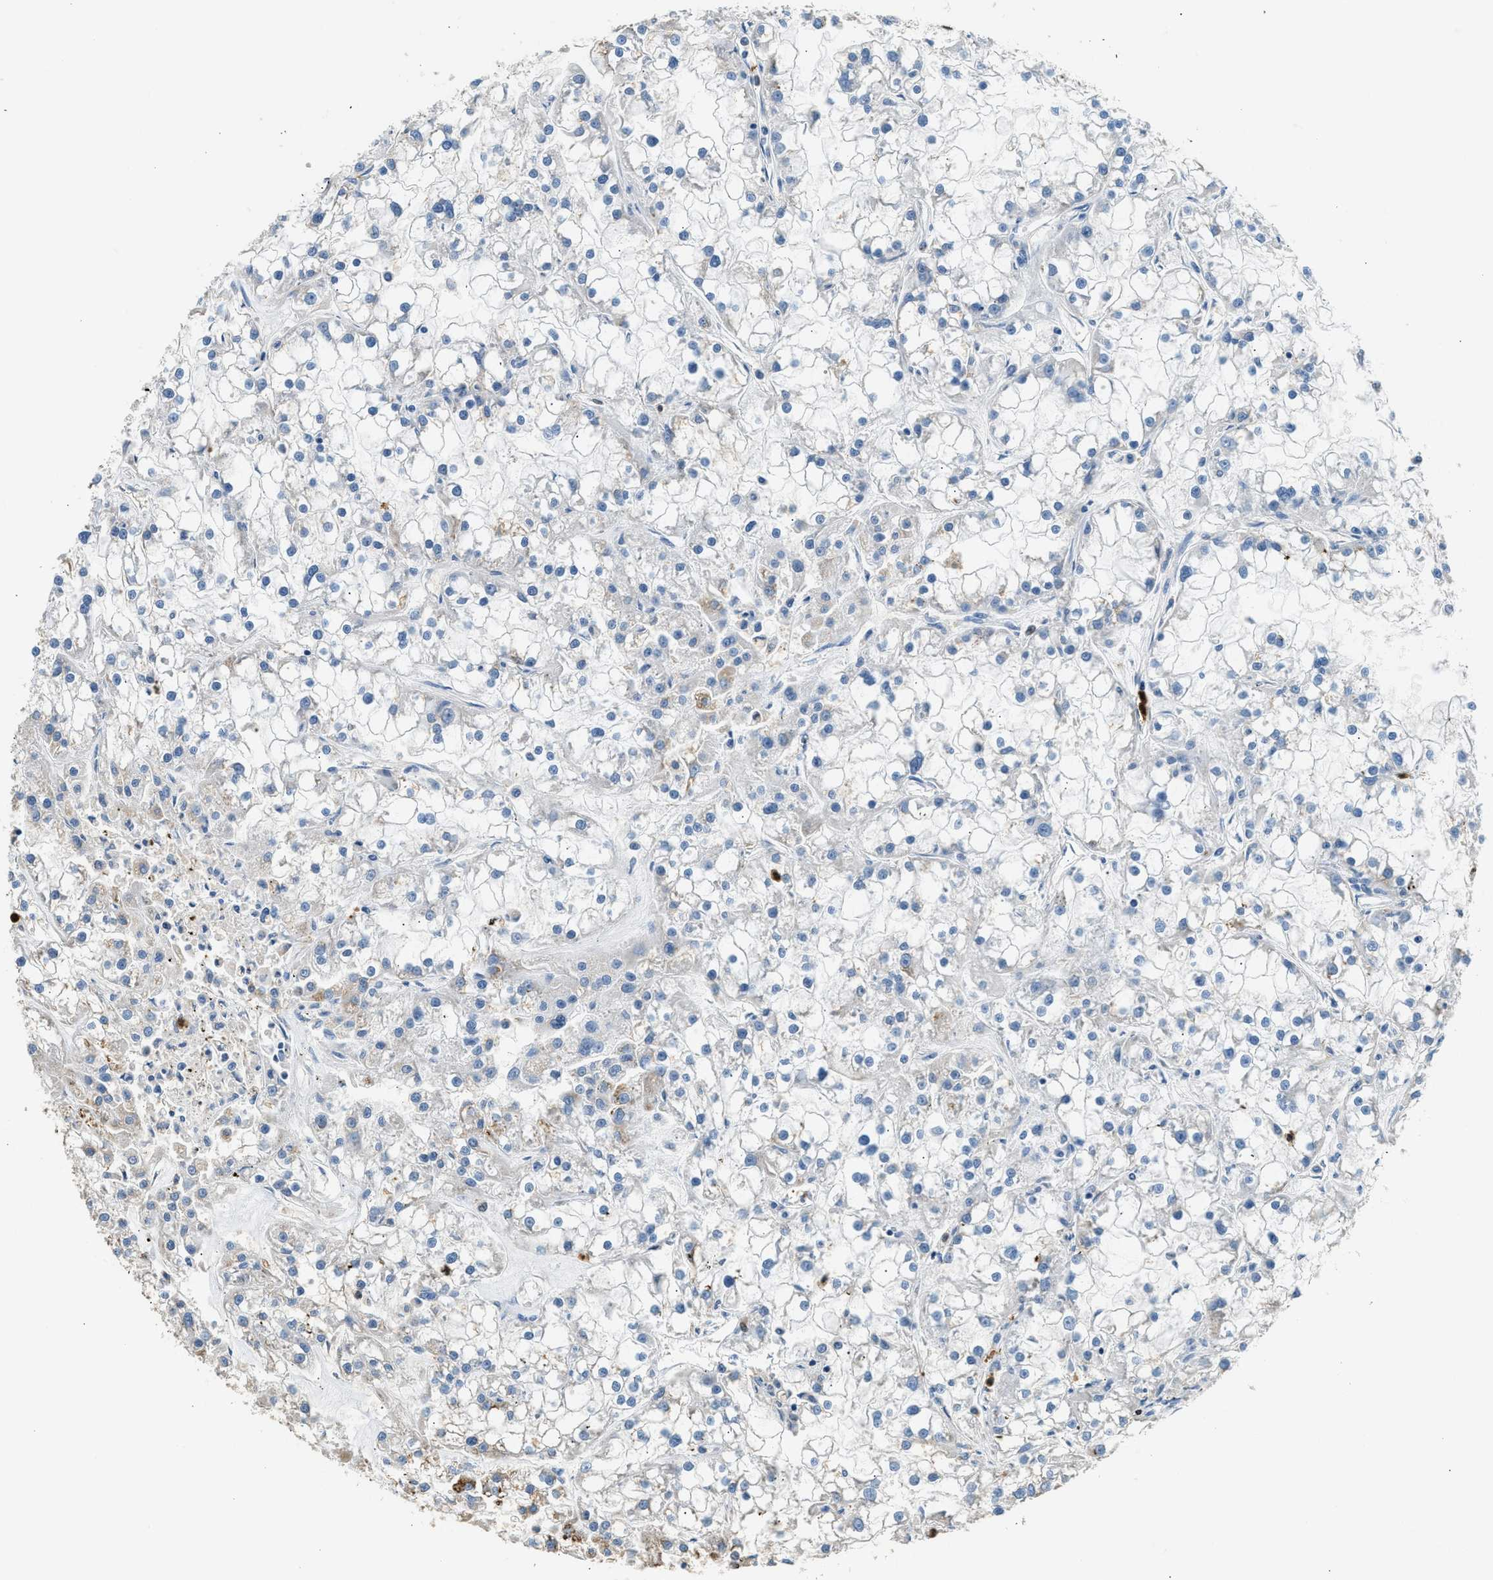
{"staining": {"intensity": "negative", "quantity": "none", "location": "none"}, "tissue": "renal cancer", "cell_type": "Tumor cells", "image_type": "cancer", "snomed": [{"axis": "morphology", "description": "Adenocarcinoma, NOS"}, {"axis": "topography", "description": "Kidney"}], "caption": "This is a micrograph of immunohistochemistry (IHC) staining of renal cancer, which shows no expression in tumor cells.", "gene": "ANXA3", "patient": {"sex": "female", "age": 52}}